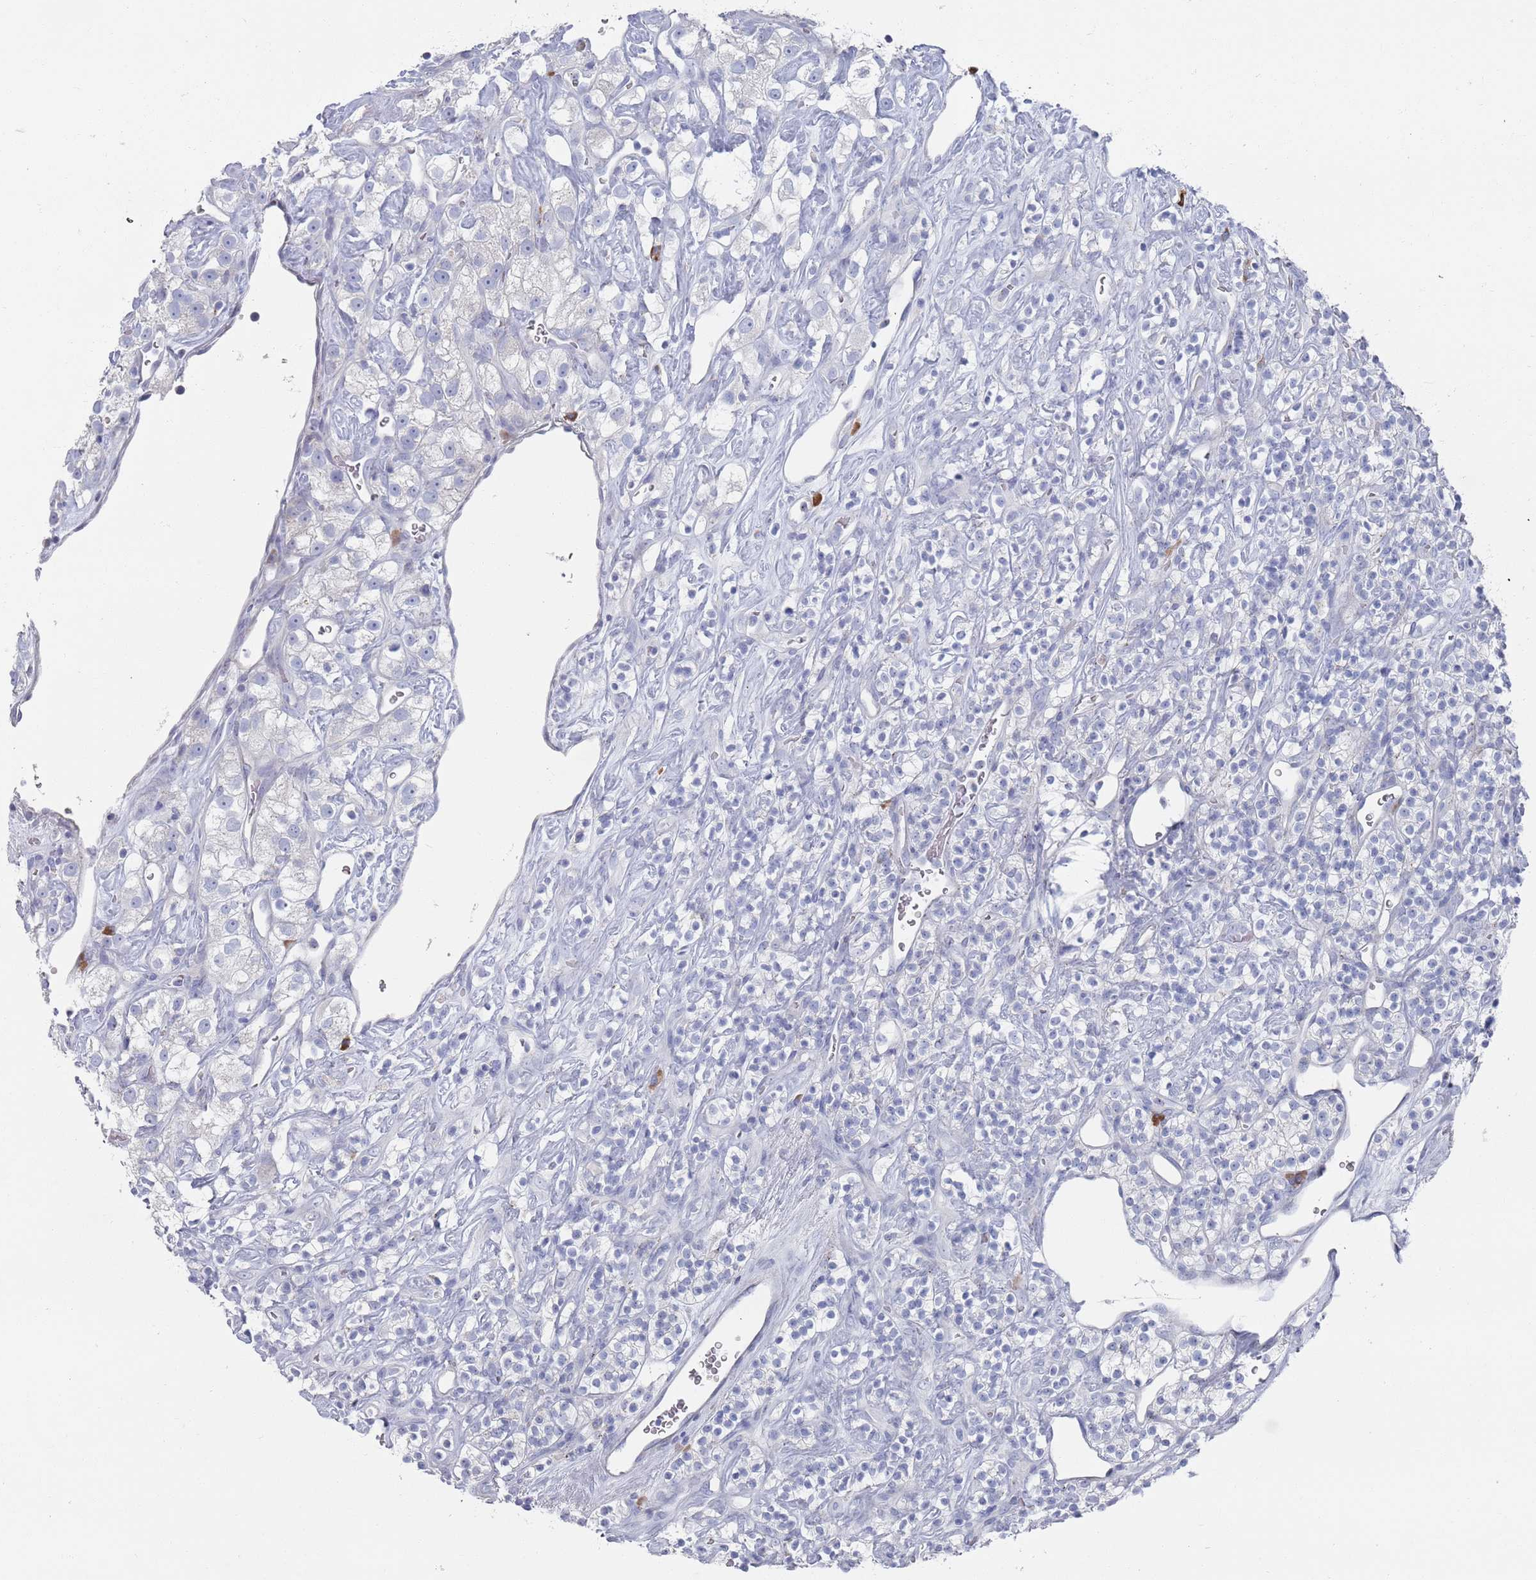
{"staining": {"intensity": "negative", "quantity": "none", "location": "none"}, "tissue": "renal cancer", "cell_type": "Tumor cells", "image_type": "cancer", "snomed": [{"axis": "morphology", "description": "Adenocarcinoma, NOS"}, {"axis": "topography", "description": "Kidney"}], "caption": "Human renal cancer stained for a protein using IHC demonstrates no positivity in tumor cells.", "gene": "MAT1A", "patient": {"sex": "male", "age": 77}}